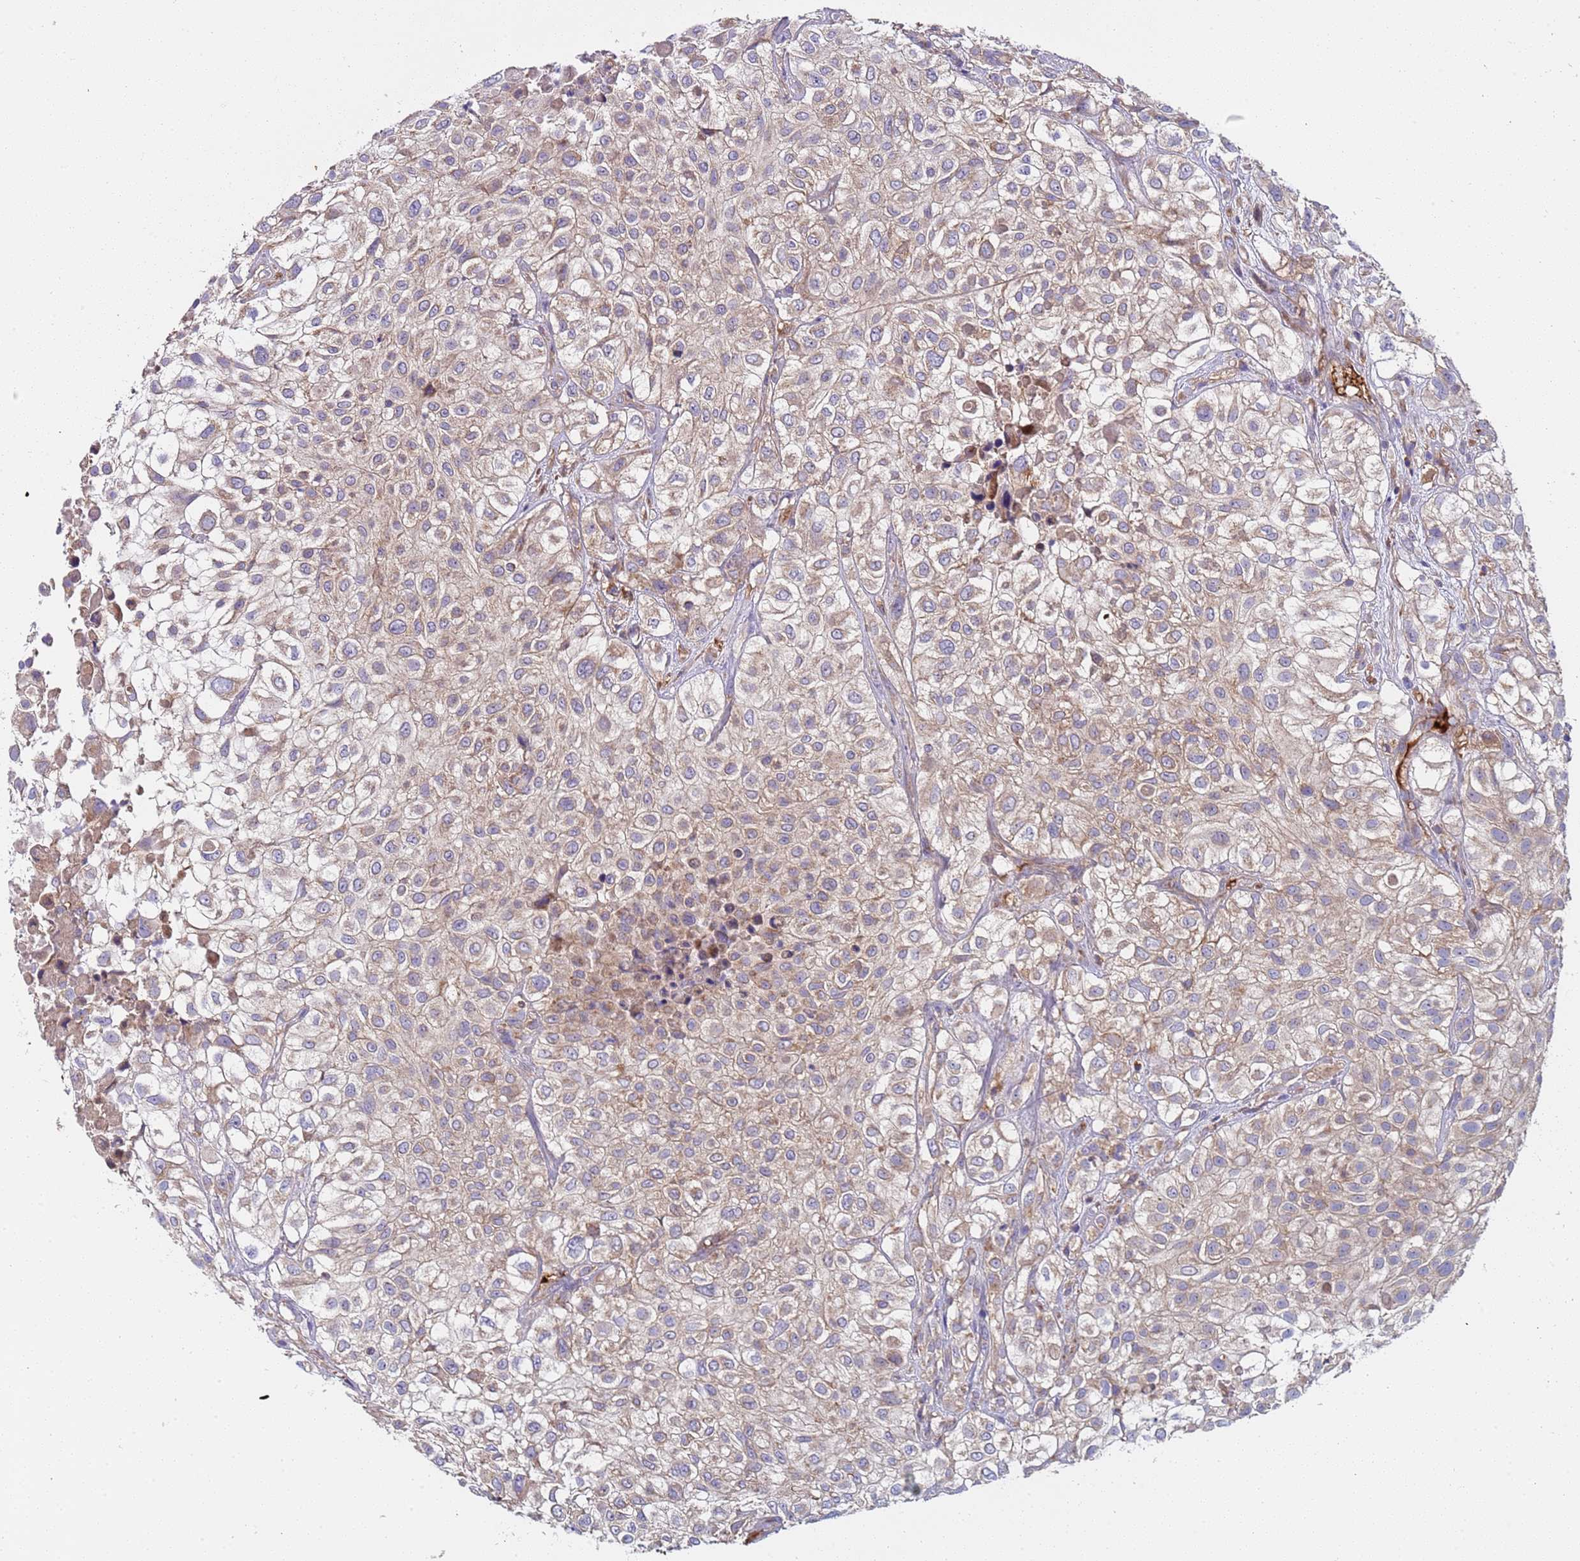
{"staining": {"intensity": "weak", "quantity": "25%-75%", "location": "cytoplasmic/membranous"}, "tissue": "urothelial cancer", "cell_type": "Tumor cells", "image_type": "cancer", "snomed": [{"axis": "morphology", "description": "Urothelial carcinoma, High grade"}, {"axis": "topography", "description": "Urinary bladder"}], "caption": "Immunohistochemical staining of urothelial cancer shows weak cytoplasmic/membranous protein positivity in about 25%-75% of tumor cells.", "gene": "TMEM126A", "patient": {"sex": "male", "age": 56}}